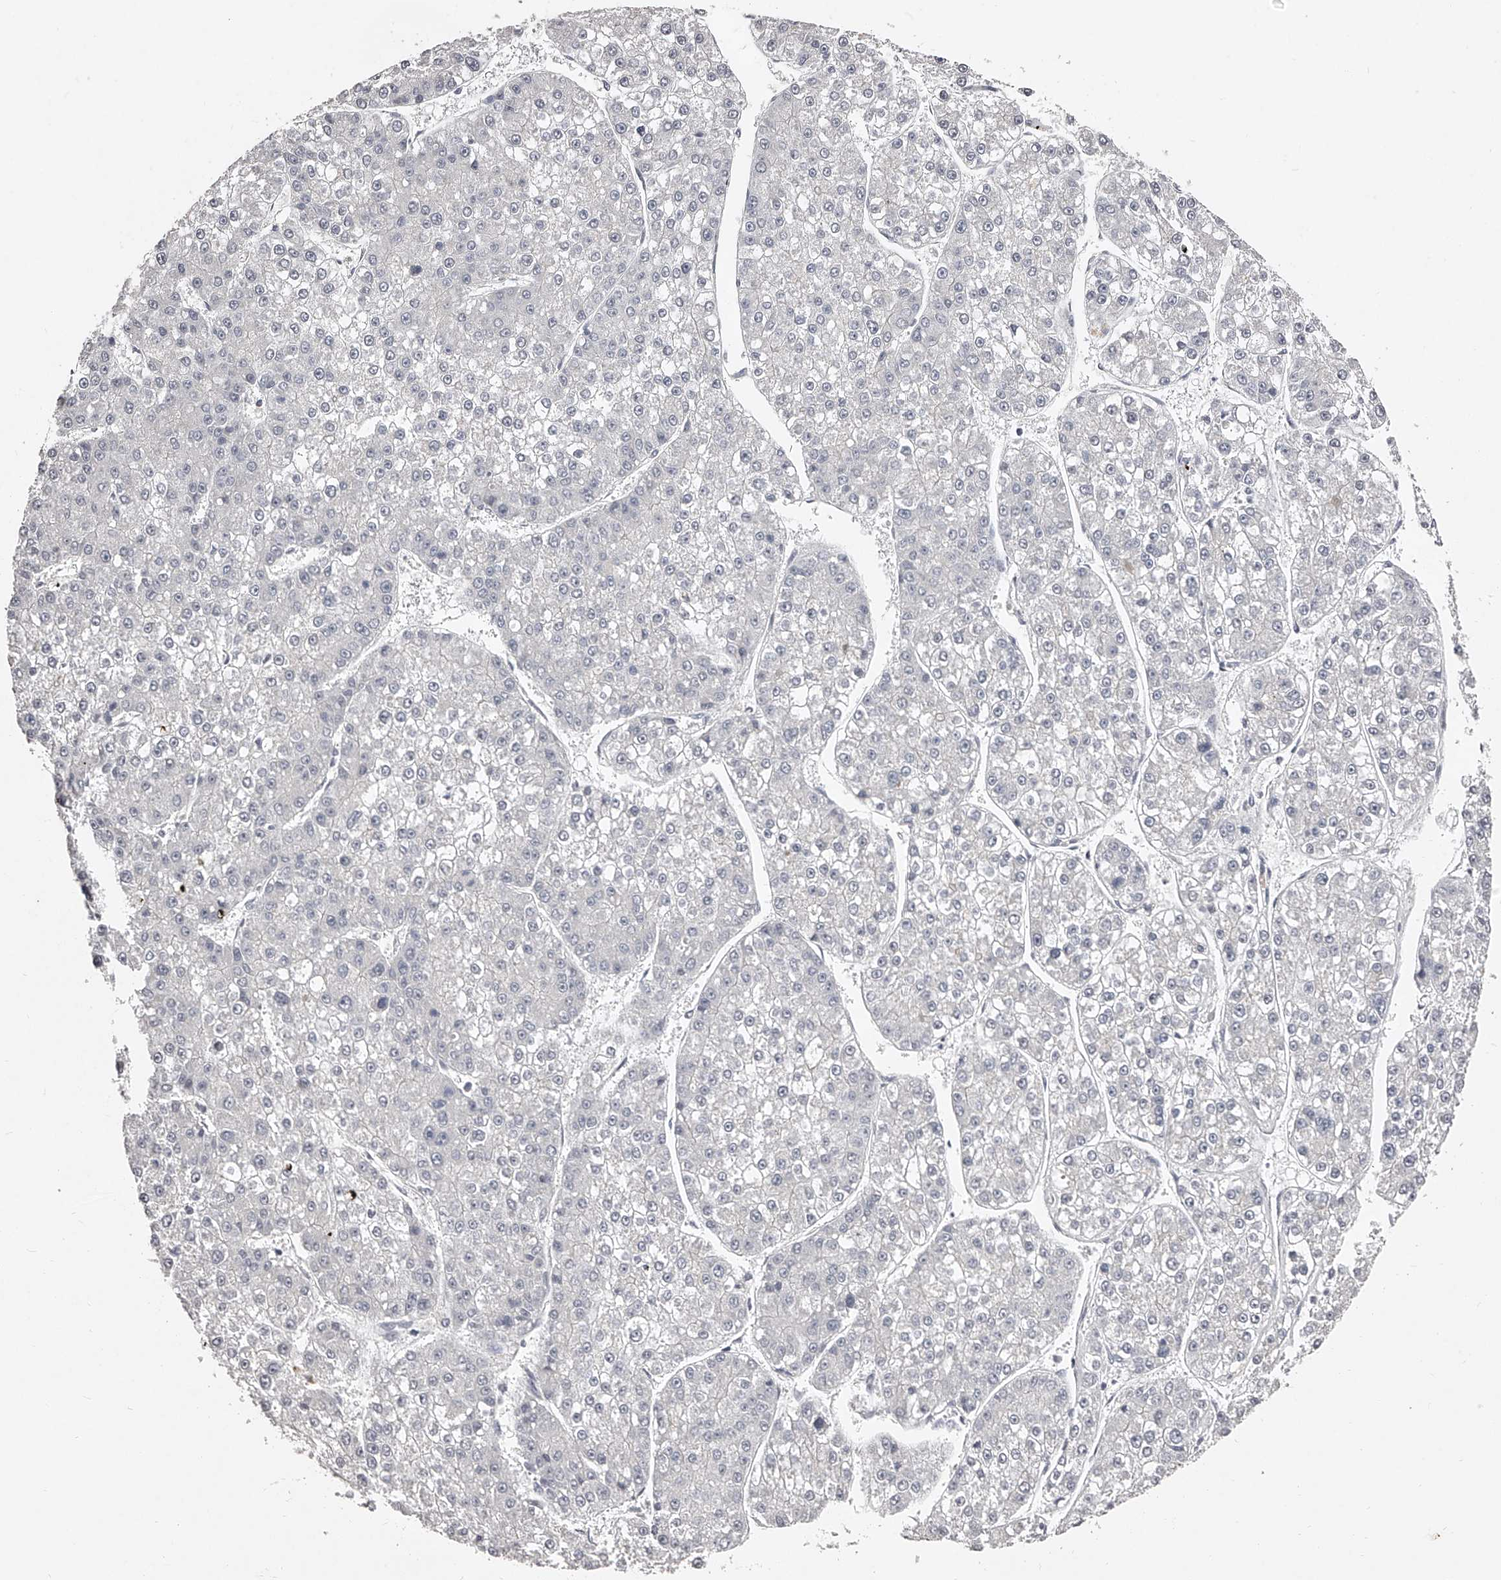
{"staining": {"intensity": "negative", "quantity": "none", "location": "none"}, "tissue": "liver cancer", "cell_type": "Tumor cells", "image_type": "cancer", "snomed": [{"axis": "morphology", "description": "Carcinoma, Hepatocellular, NOS"}, {"axis": "topography", "description": "Liver"}], "caption": "An IHC histopathology image of hepatocellular carcinoma (liver) is shown. There is no staining in tumor cells of hepatocellular carcinoma (liver).", "gene": "NT5DC1", "patient": {"sex": "female", "age": 73}}